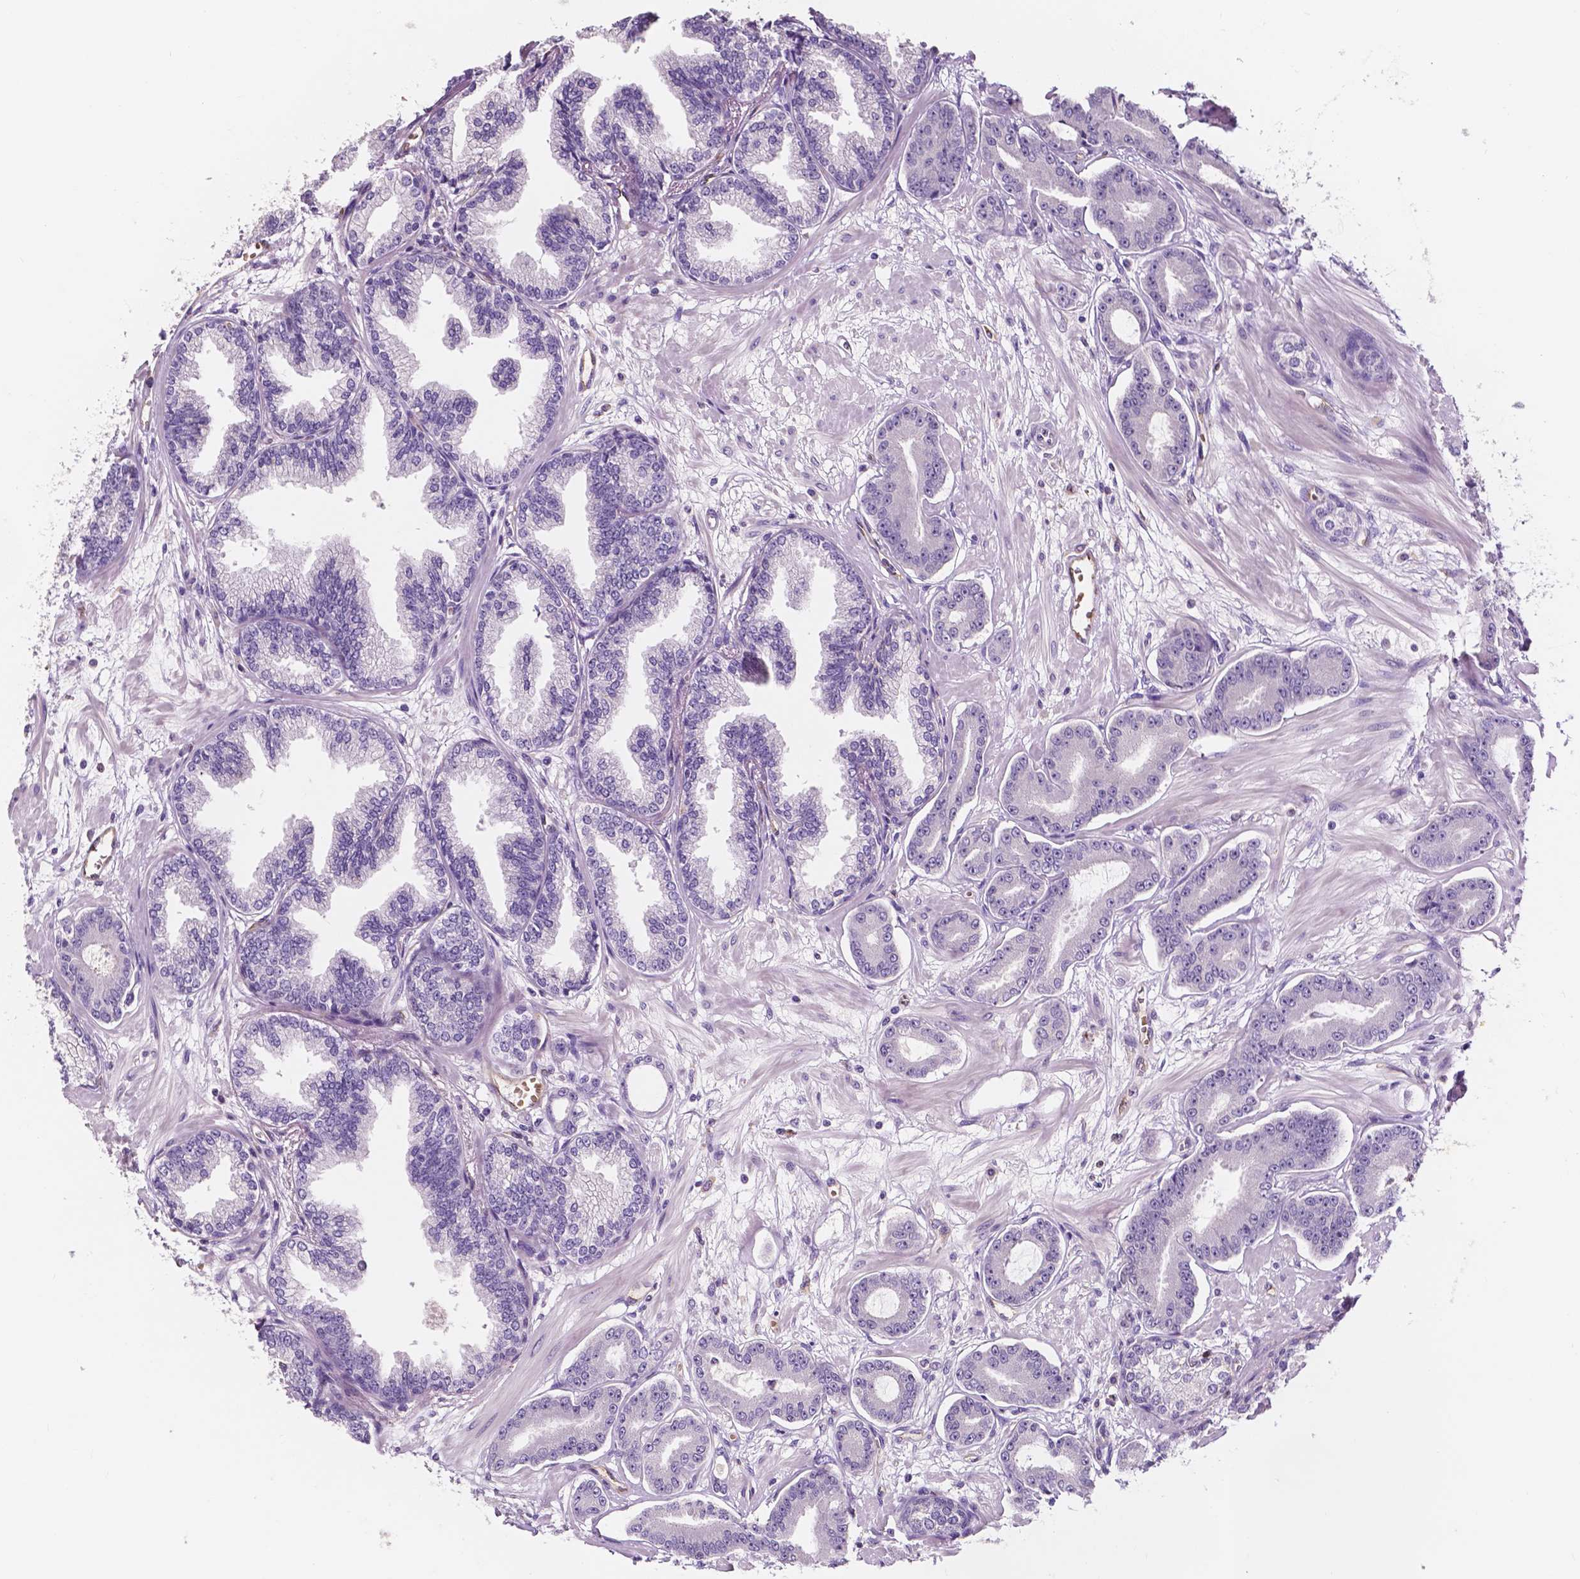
{"staining": {"intensity": "negative", "quantity": "none", "location": "none"}, "tissue": "prostate cancer", "cell_type": "Tumor cells", "image_type": "cancer", "snomed": [{"axis": "morphology", "description": "Adenocarcinoma, Low grade"}, {"axis": "topography", "description": "Prostate"}], "caption": "The photomicrograph reveals no significant expression in tumor cells of prostate cancer.", "gene": "SLC22A4", "patient": {"sex": "male", "age": 64}}